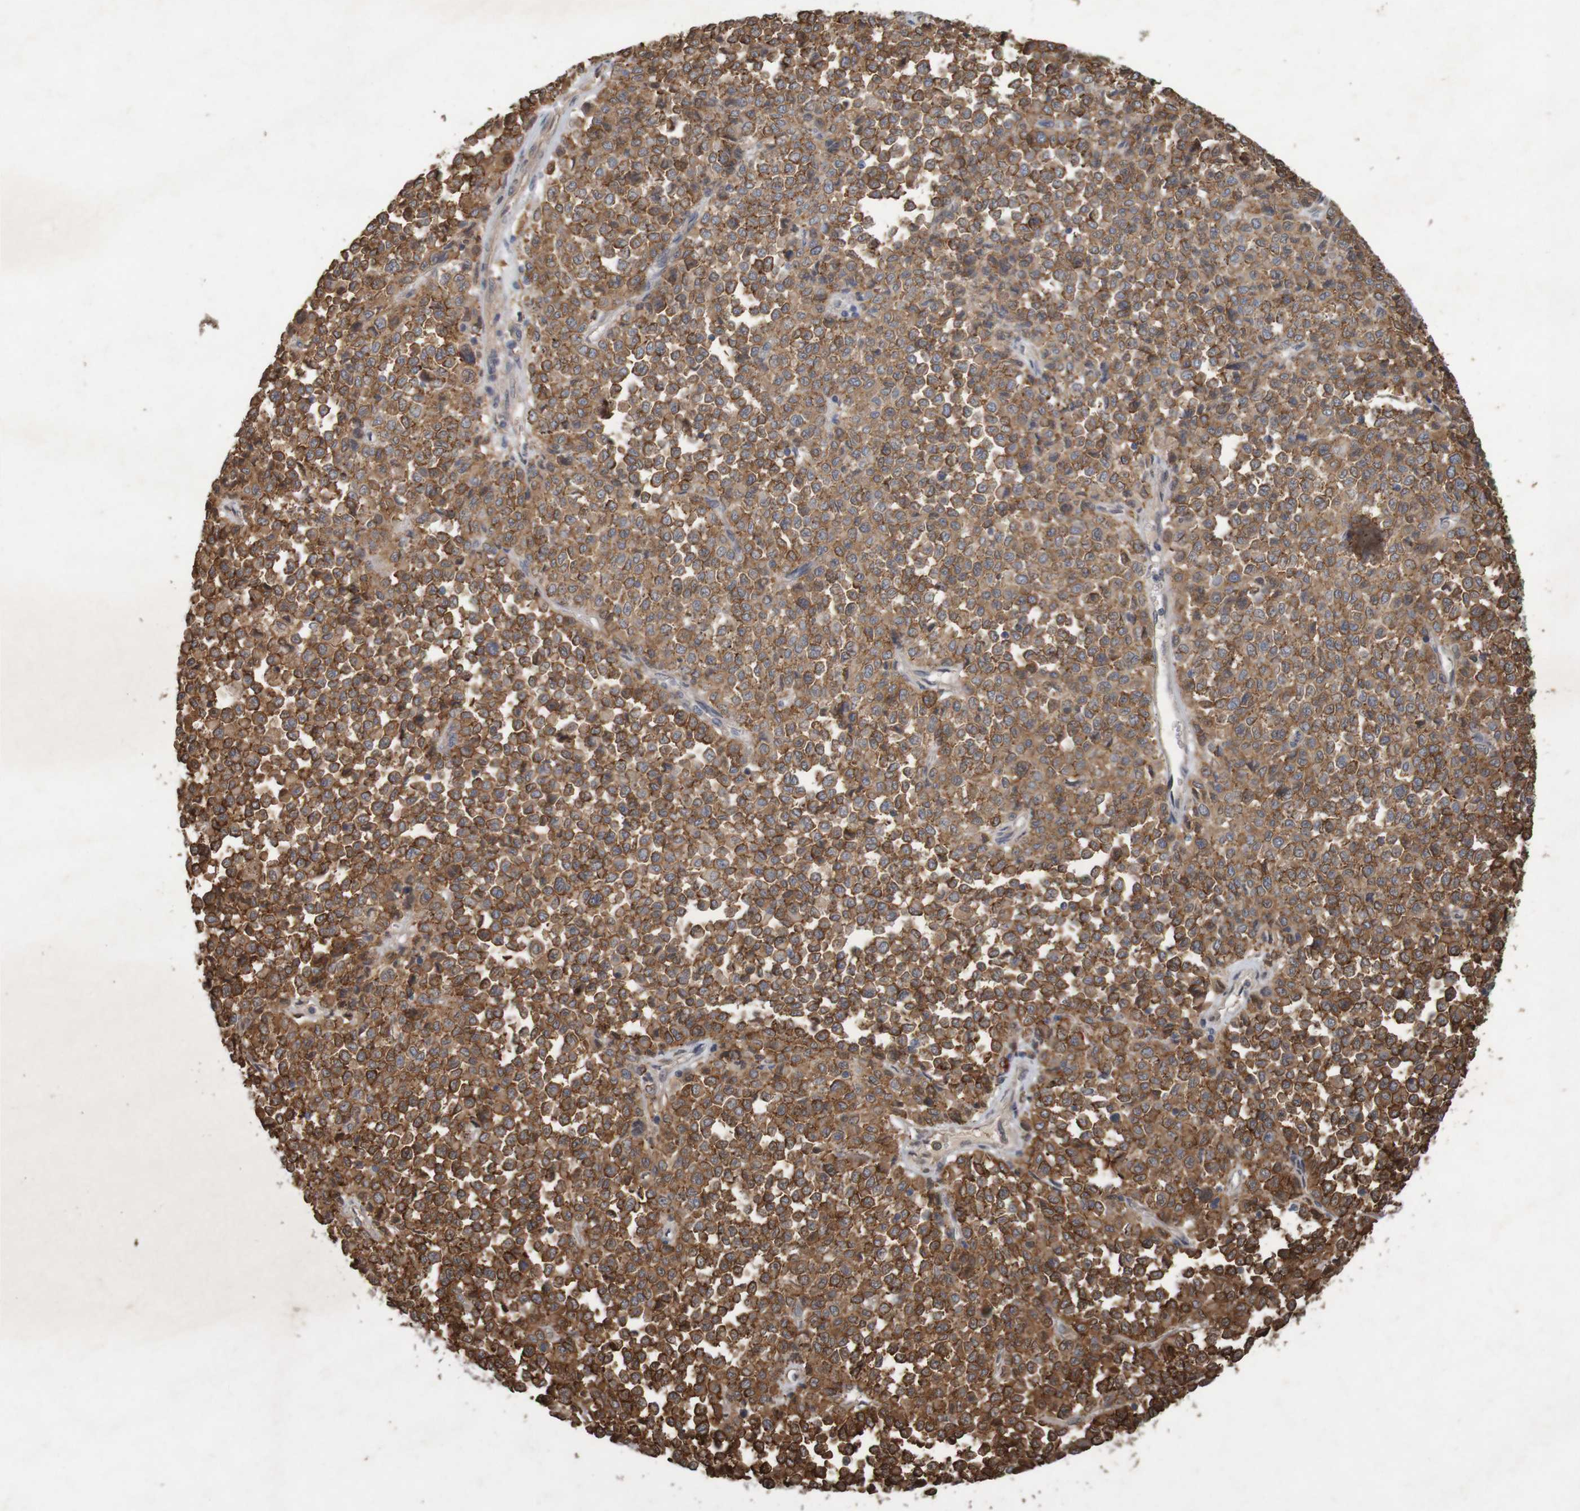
{"staining": {"intensity": "moderate", "quantity": ">75%", "location": "cytoplasmic/membranous"}, "tissue": "melanoma", "cell_type": "Tumor cells", "image_type": "cancer", "snomed": [{"axis": "morphology", "description": "Malignant melanoma, Metastatic site"}, {"axis": "topography", "description": "Pancreas"}], "caption": "Immunohistochemical staining of human melanoma displays medium levels of moderate cytoplasmic/membranous protein staining in about >75% of tumor cells.", "gene": "ARHGEF11", "patient": {"sex": "female", "age": 30}}